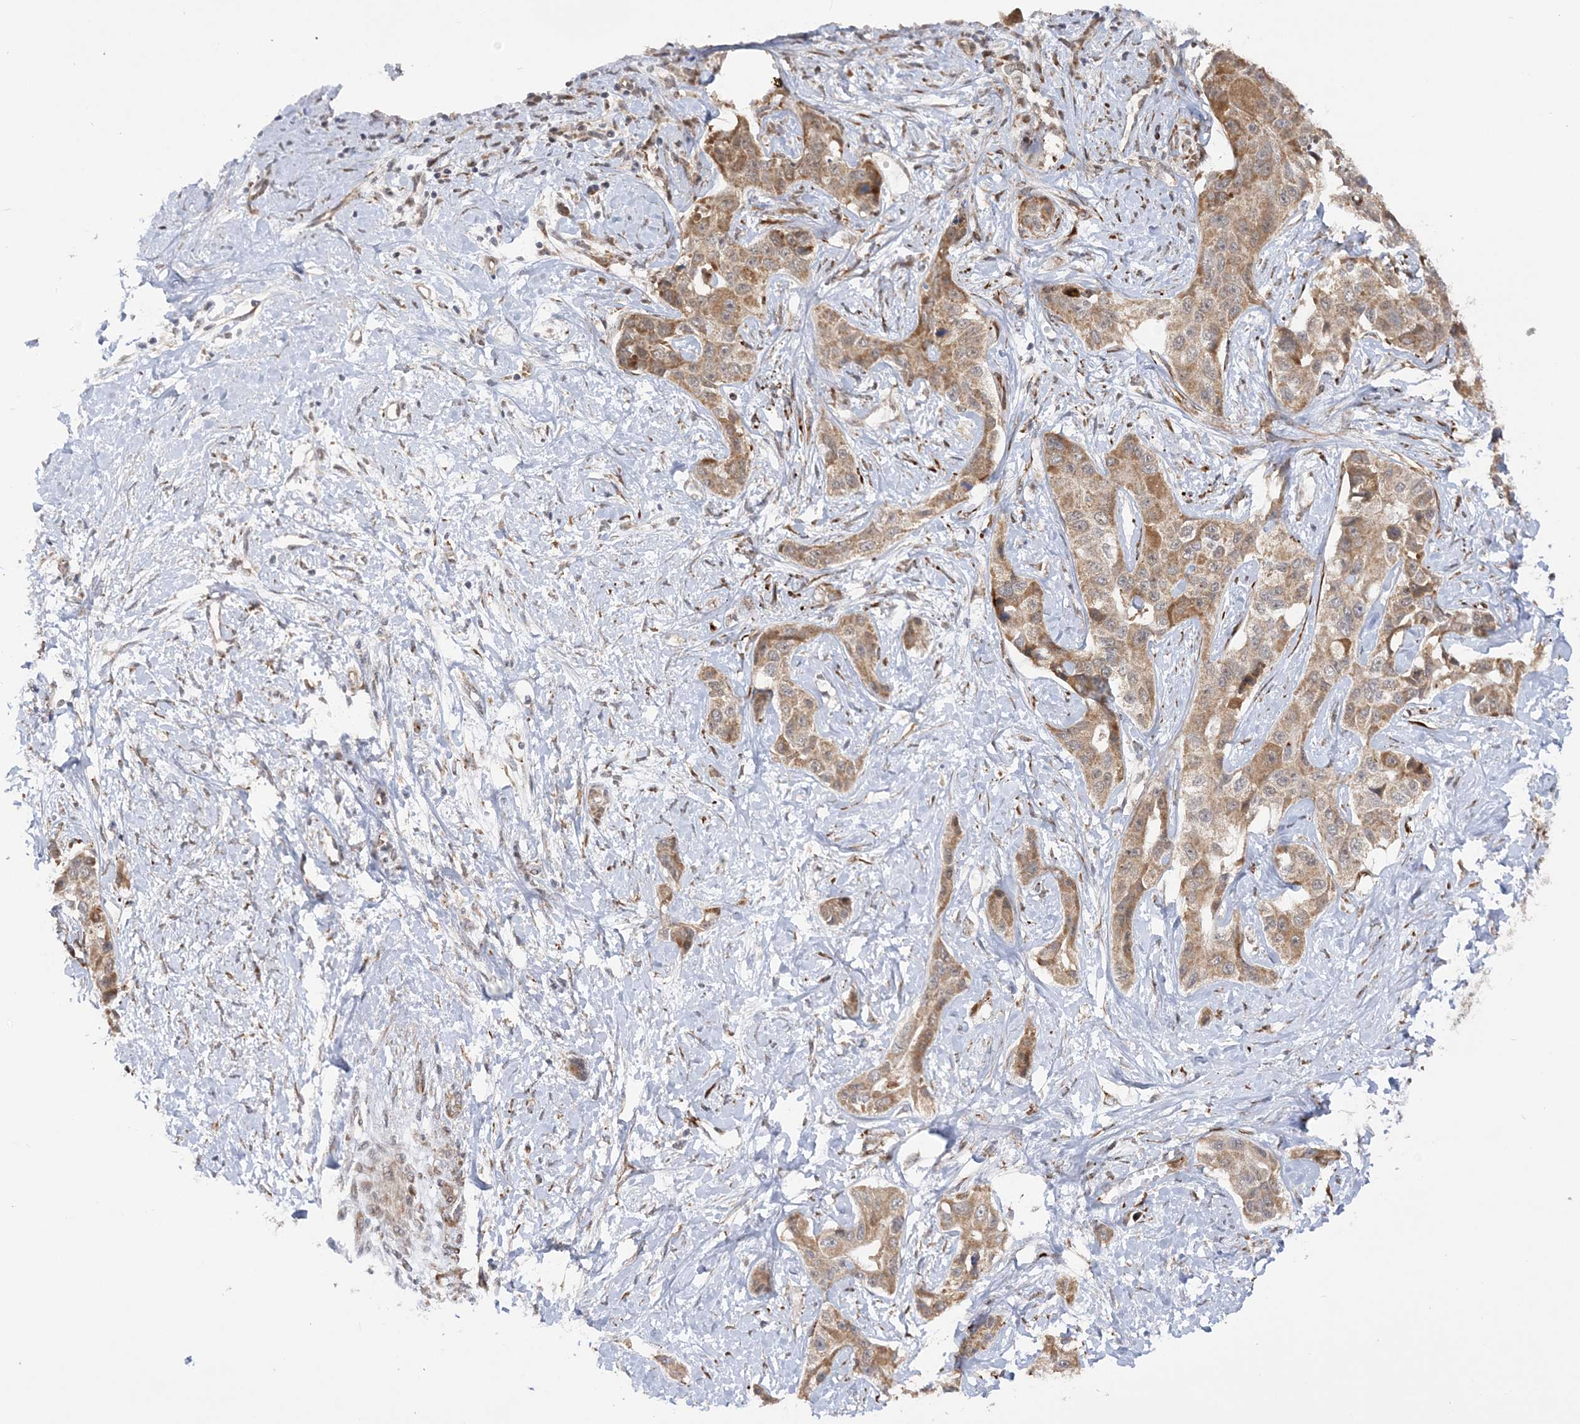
{"staining": {"intensity": "moderate", "quantity": ">75%", "location": "cytoplasmic/membranous"}, "tissue": "liver cancer", "cell_type": "Tumor cells", "image_type": "cancer", "snomed": [{"axis": "morphology", "description": "Cholangiocarcinoma"}, {"axis": "topography", "description": "Liver"}], "caption": "Protein staining shows moderate cytoplasmic/membranous positivity in approximately >75% of tumor cells in liver cholangiocarcinoma. The protein of interest is stained brown, and the nuclei are stained in blue (DAB (3,3'-diaminobenzidine) IHC with brightfield microscopy, high magnification).", "gene": "MRPL47", "patient": {"sex": "male", "age": 59}}